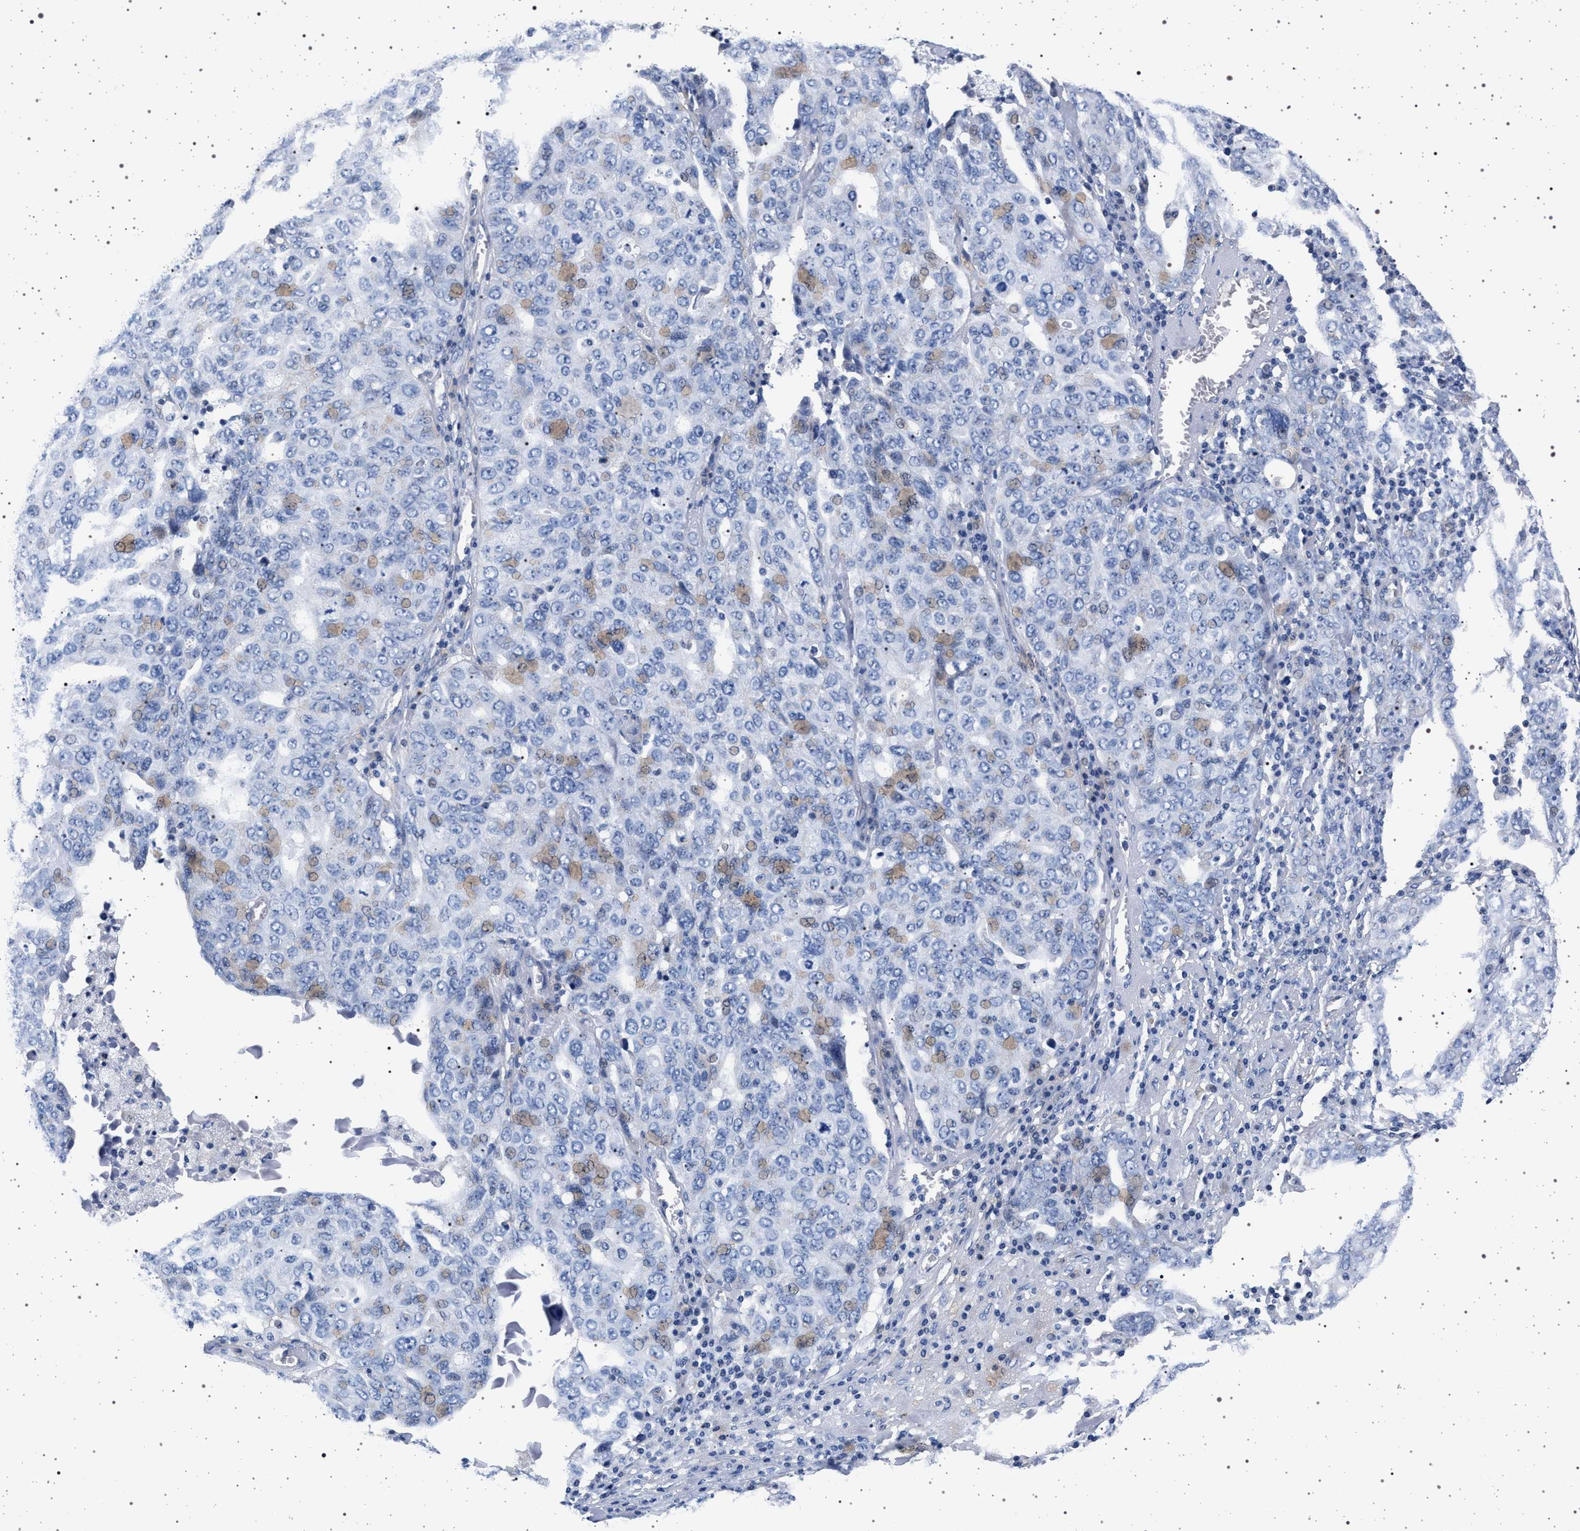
{"staining": {"intensity": "negative", "quantity": "none", "location": "none"}, "tissue": "ovarian cancer", "cell_type": "Tumor cells", "image_type": "cancer", "snomed": [{"axis": "morphology", "description": "Carcinoma, endometroid"}, {"axis": "topography", "description": "Ovary"}], "caption": "Ovarian endometroid carcinoma stained for a protein using IHC shows no staining tumor cells.", "gene": "SLC9A1", "patient": {"sex": "female", "age": 62}}